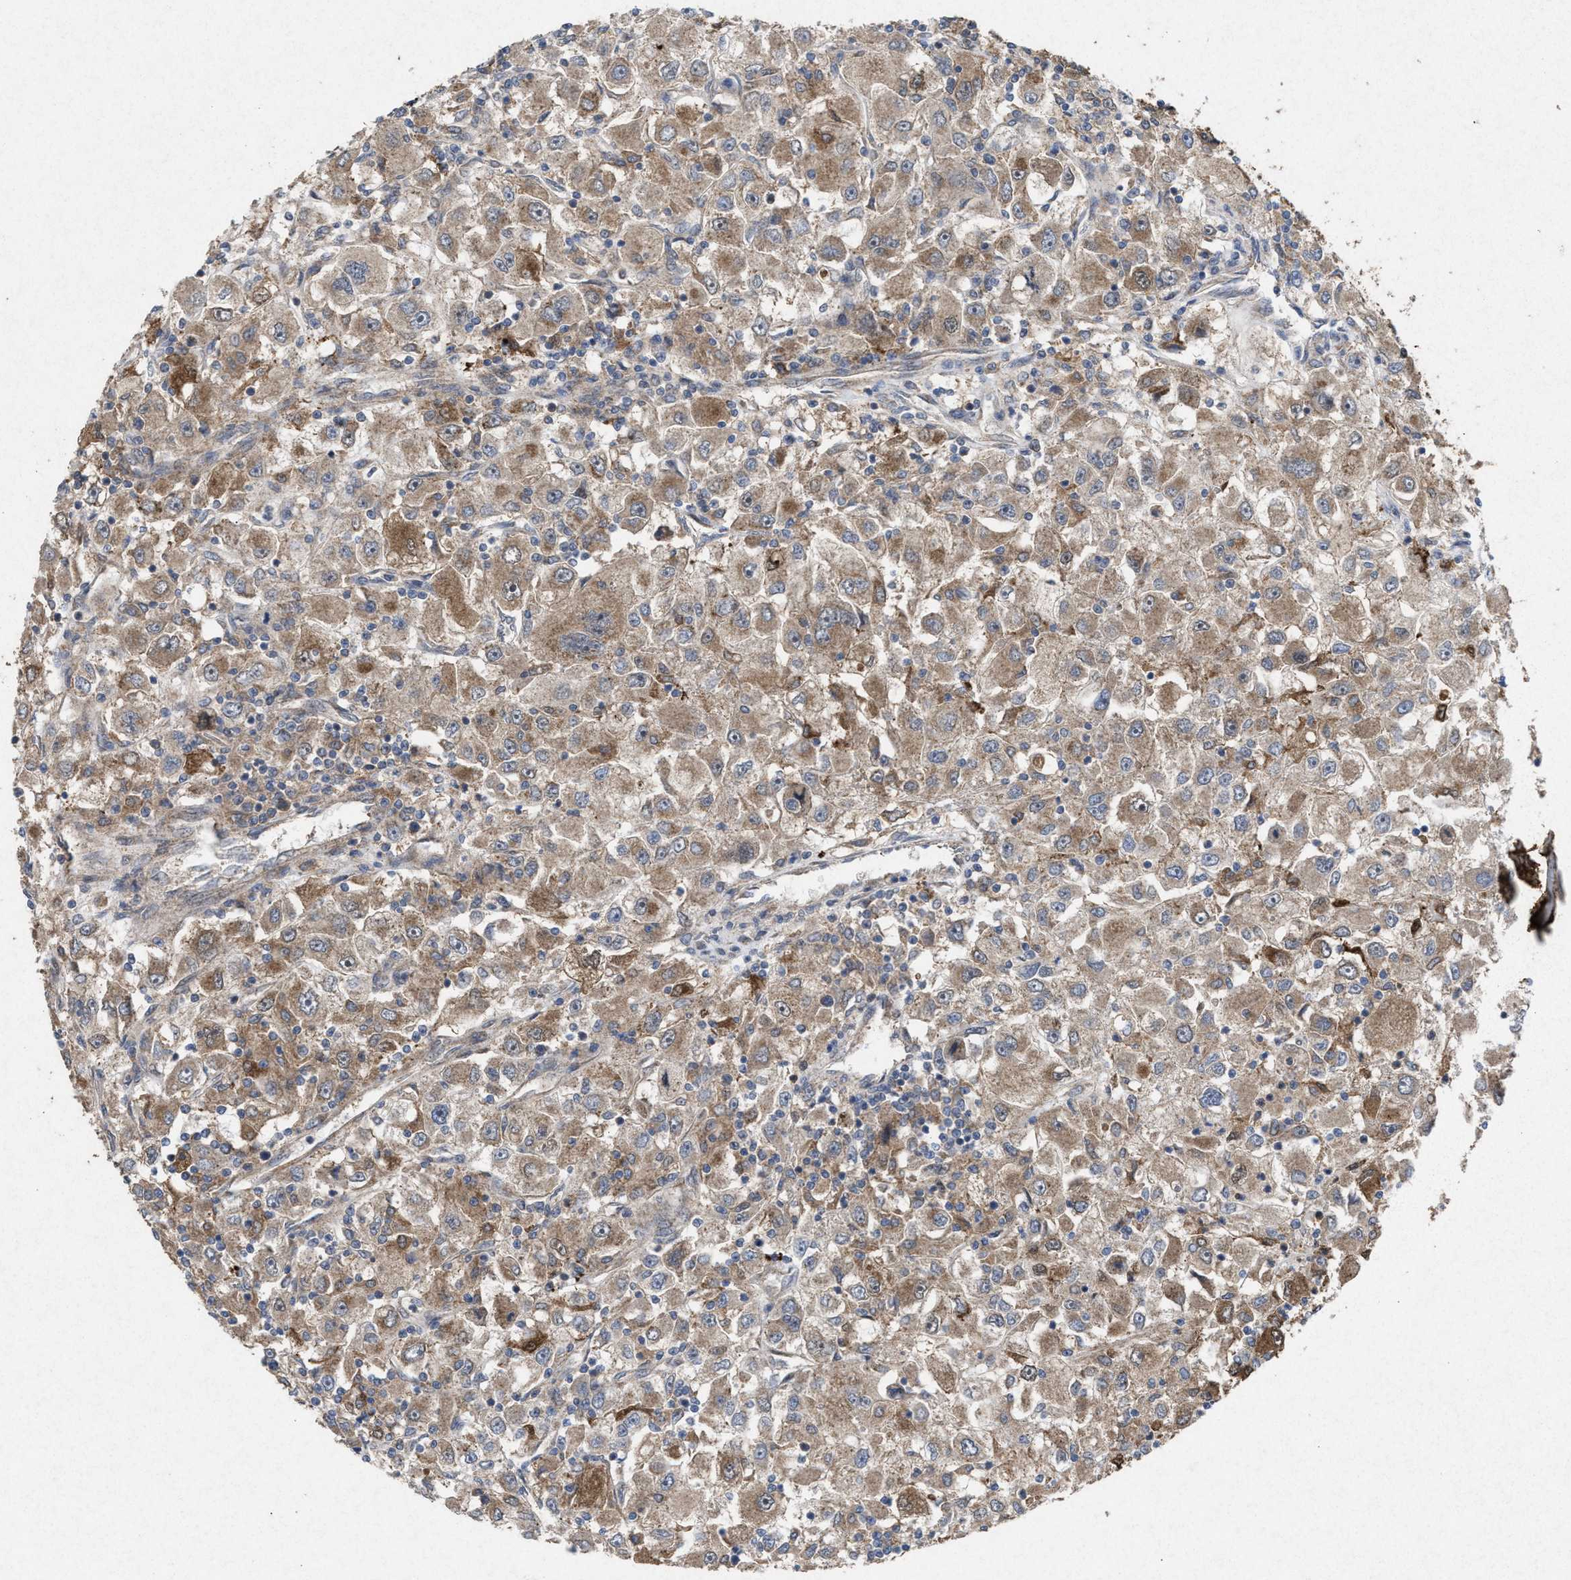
{"staining": {"intensity": "moderate", "quantity": ">75%", "location": "cytoplasmic/membranous"}, "tissue": "renal cancer", "cell_type": "Tumor cells", "image_type": "cancer", "snomed": [{"axis": "morphology", "description": "Adenocarcinoma, NOS"}, {"axis": "topography", "description": "Kidney"}], "caption": "Renal cancer stained with a protein marker demonstrates moderate staining in tumor cells.", "gene": "MSI2", "patient": {"sex": "female", "age": 52}}